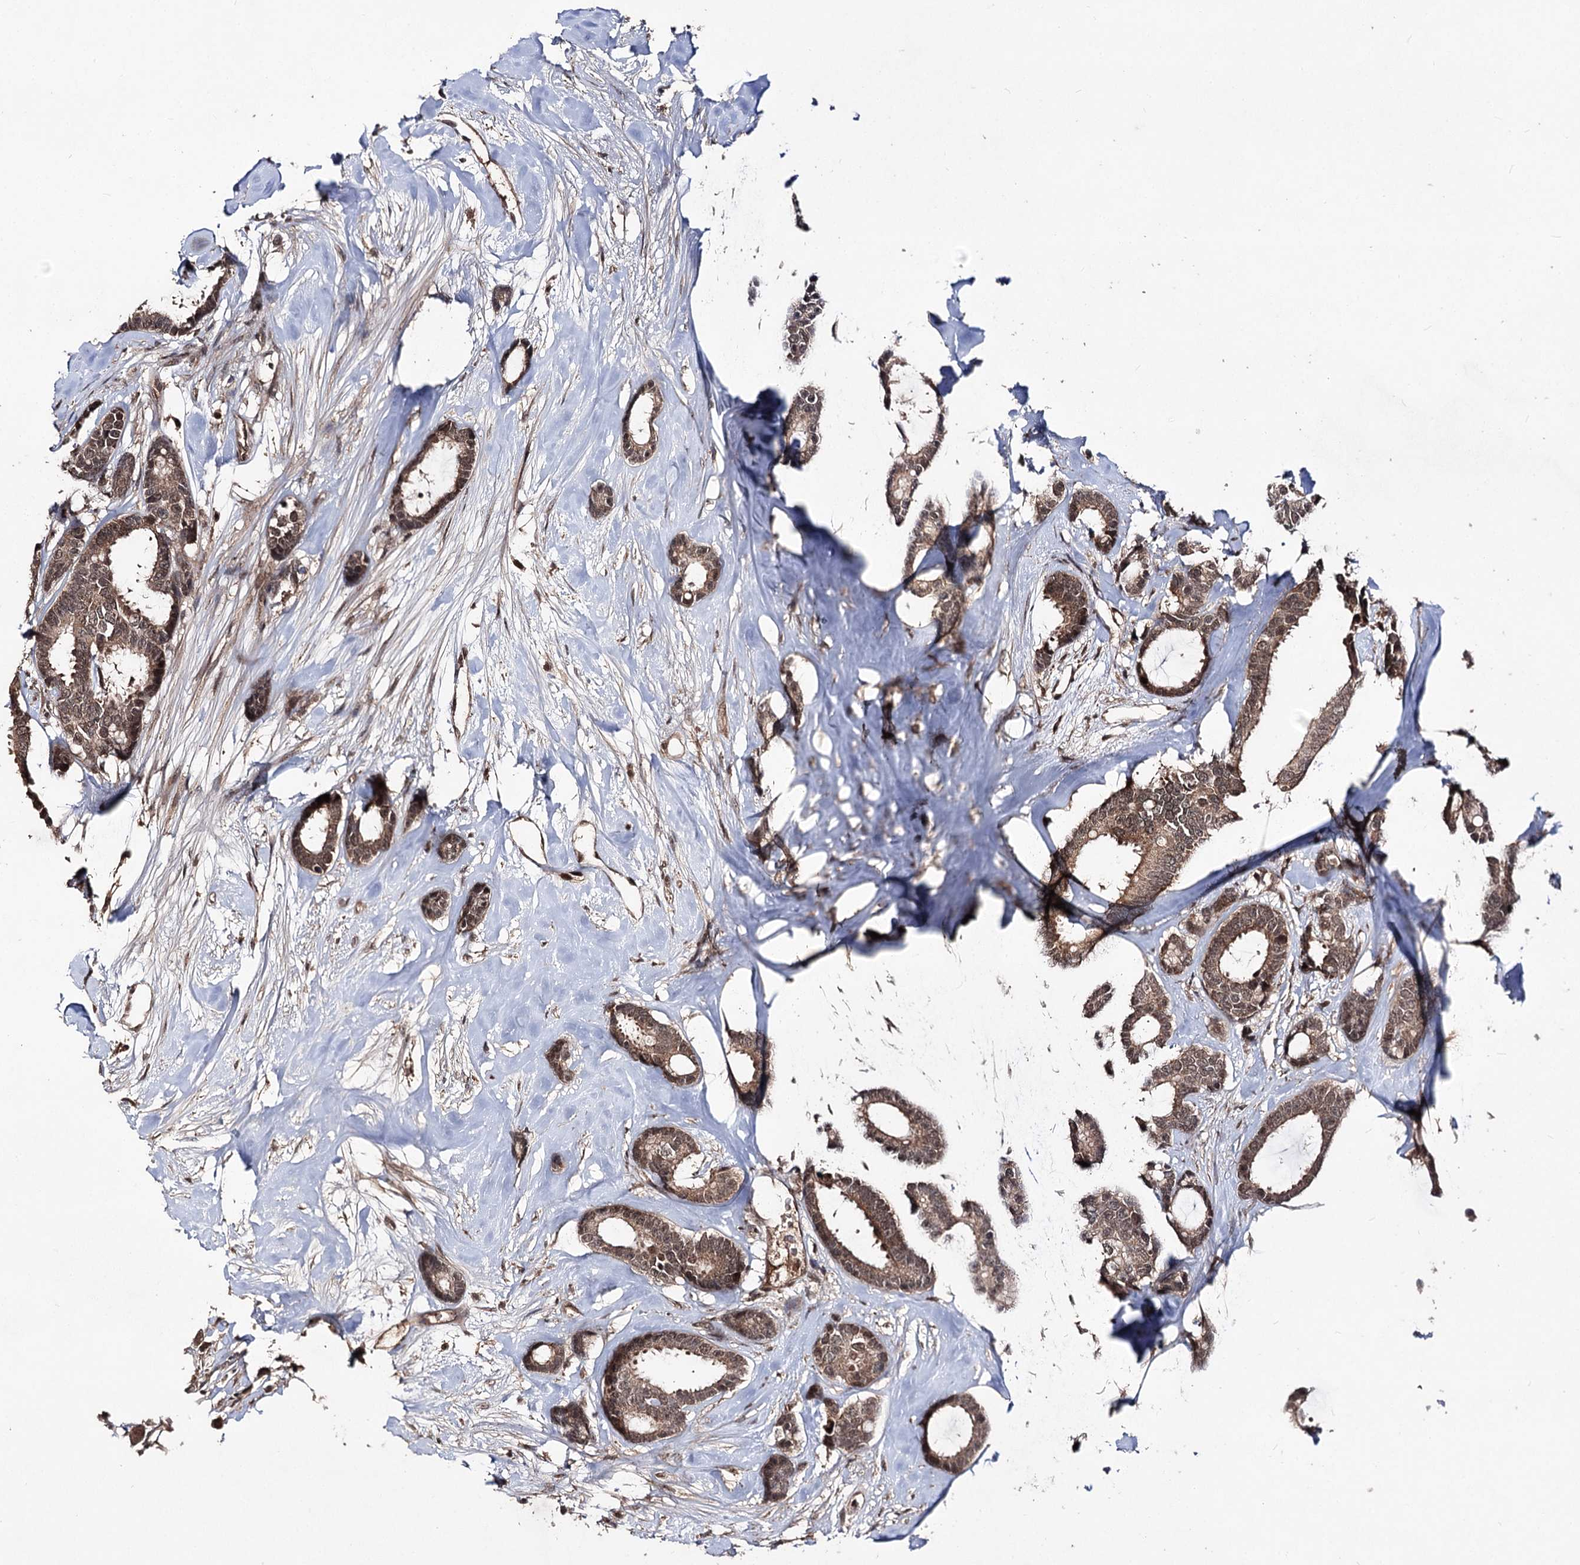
{"staining": {"intensity": "strong", "quantity": ">75%", "location": "cytoplasmic/membranous,nuclear"}, "tissue": "breast cancer", "cell_type": "Tumor cells", "image_type": "cancer", "snomed": [{"axis": "morphology", "description": "Duct carcinoma"}, {"axis": "topography", "description": "Breast"}], "caption": "High-power microscopy captured an IHC histopathology image of invasive ductal carcinoma (breast), revealing strong cytoplasmic/membranous and nuclear staining in approximately >75% of tumor cells.", "gene": "FAM53B", "patient": {"sex": "female", "age": 87}}